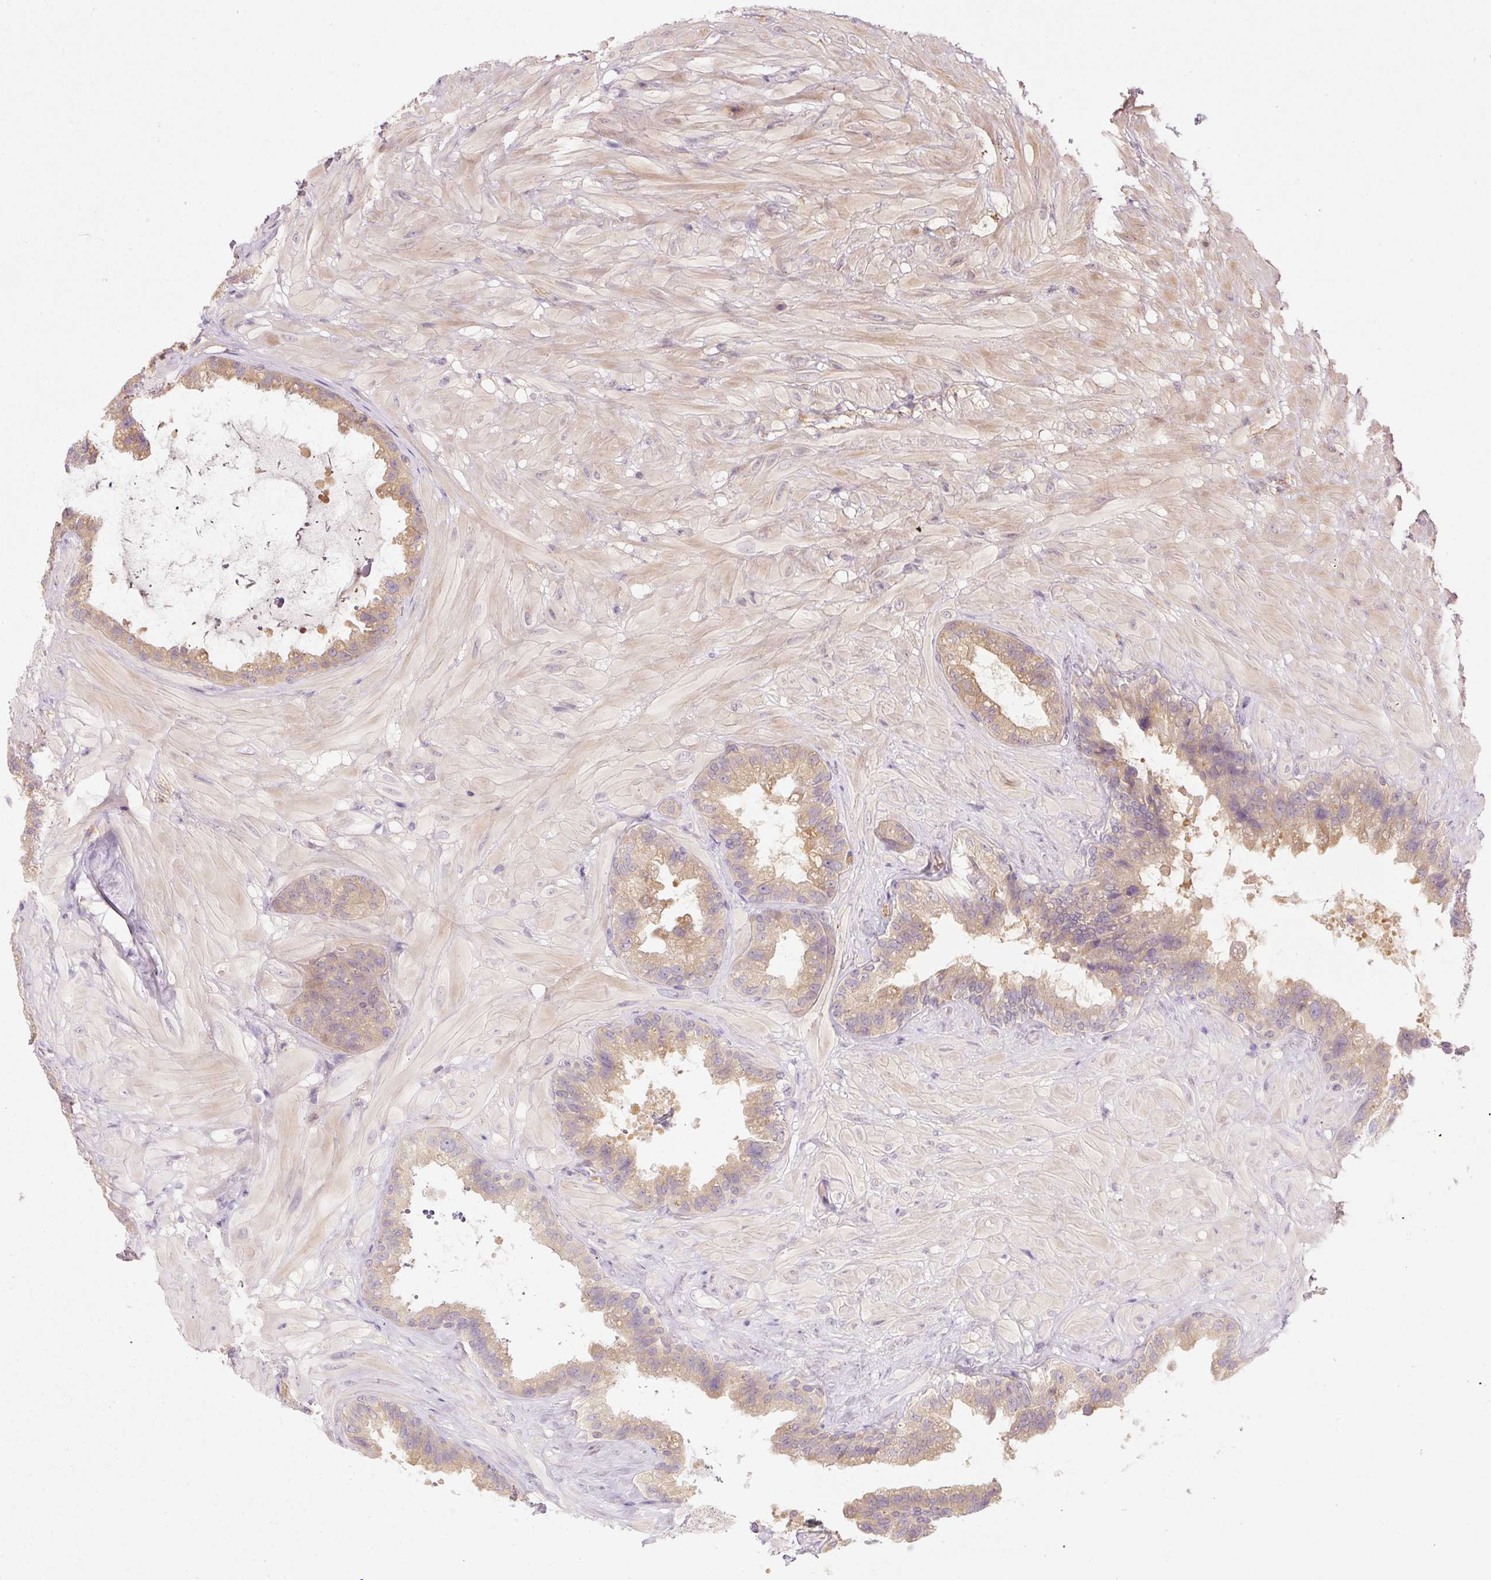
{"staining": {"intensity": "weak", "quantity": ">75%", "location": "cytoplasmic/membranous"}, "tissue": "seminal vesicle", "cell_type": "Glandular cells", "image_type": "normal", "snomed": [{"axis": "morphology", "description": "Normal tissue, NOS"}, {"axis": "topography", "description": "Seminal veicle"}, {"axis": "topography", "description": "Peripheral nerve tissue"}], "caption": "This is a photomicrograph of IHC staining of normal seminal vesicle, which shows weak expression in the cytoplasmic/membranous of glandular cells.", "gene": "CTTNBP2", "patient": {"sex": "male", "age": 76}}